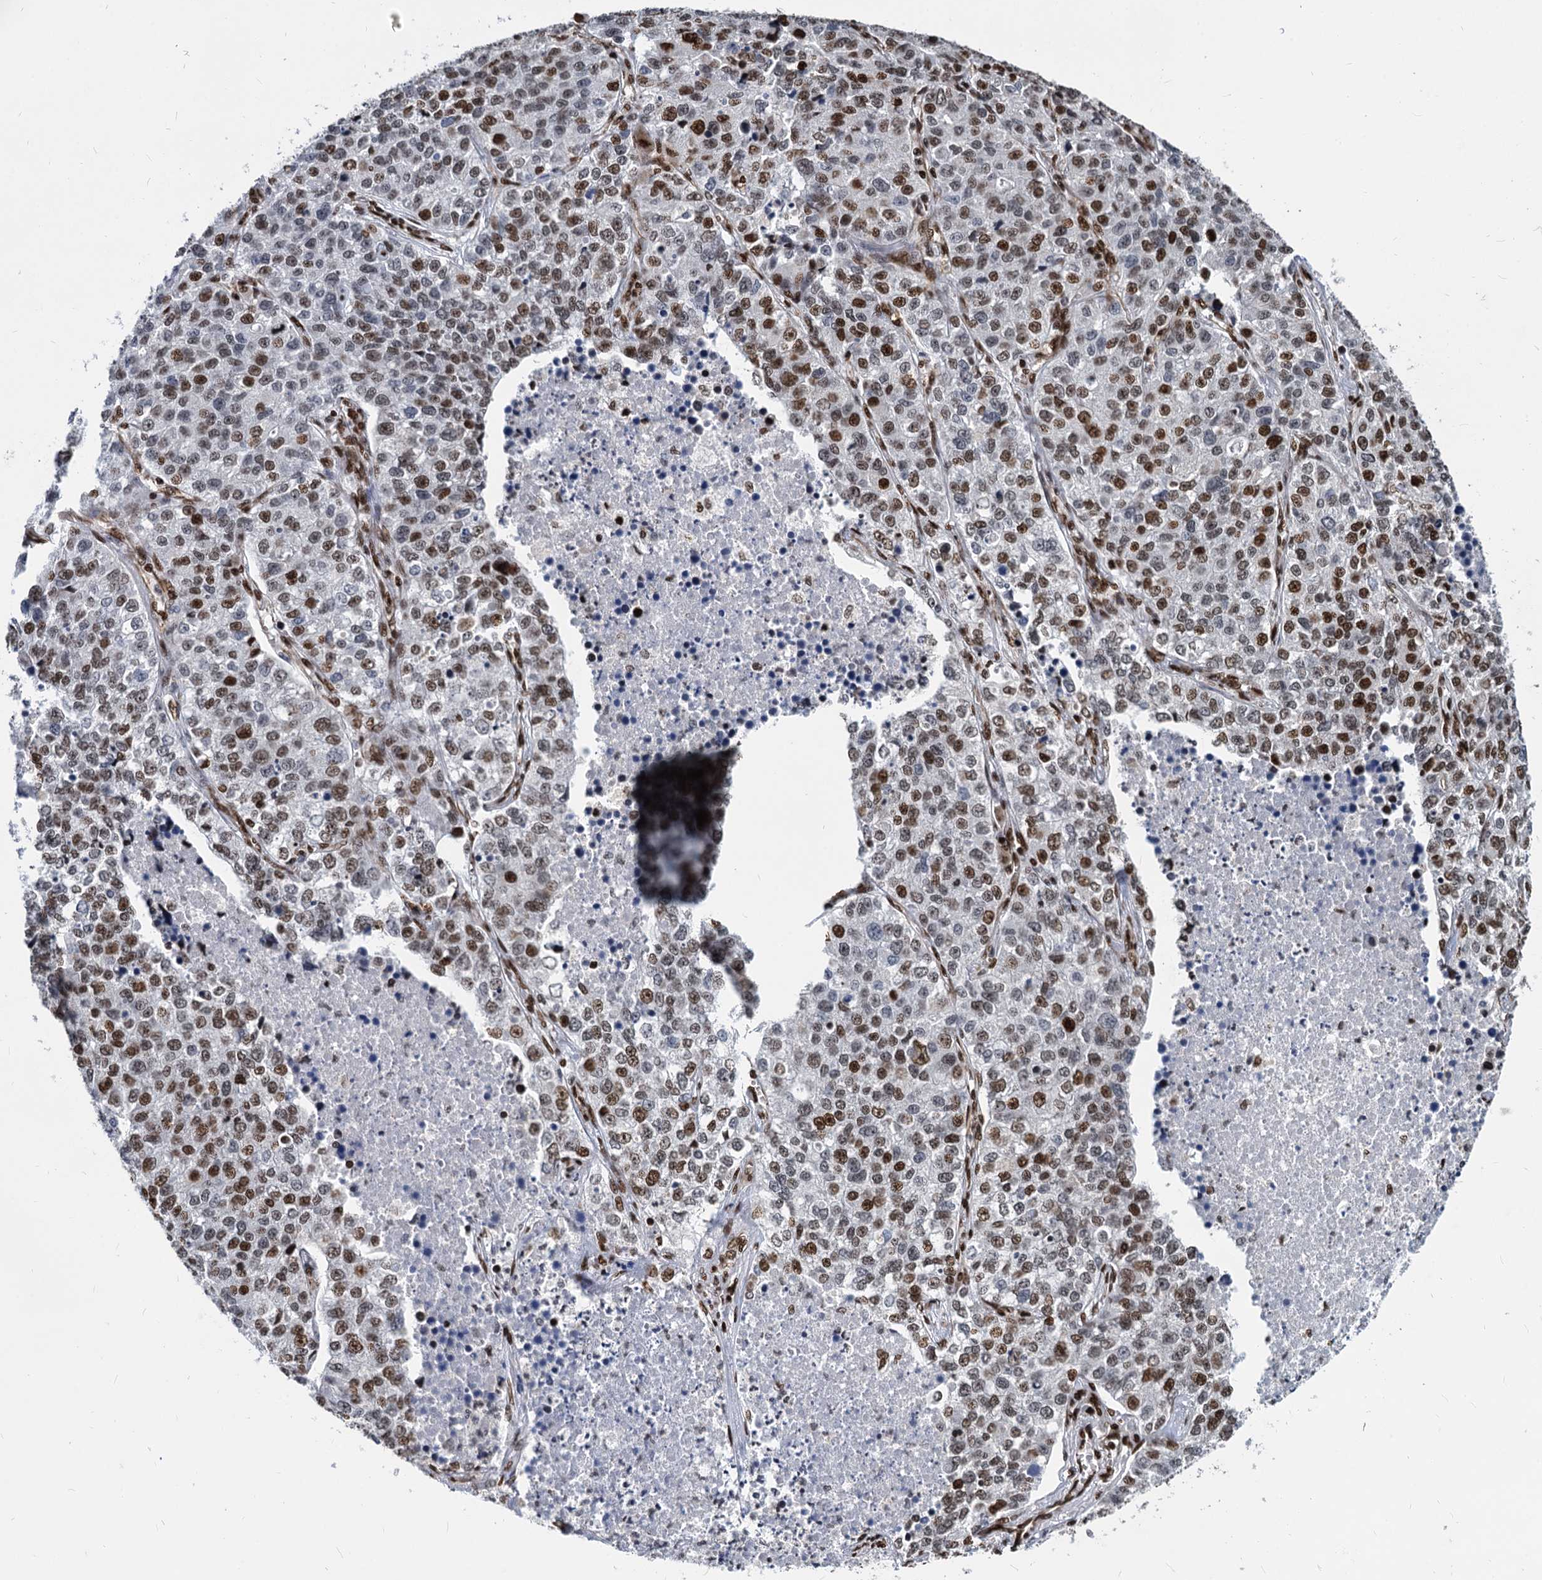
{"staining": {"intensity": "moderate", "quantity": "25%-75%", "location": "nuclear"}, "tissue": "lung cancer", "cell_type": "Tumor cells", "image_type": "cancer", "snomed": [{"axis": "morphology", "description": "Adenocarcinoma, NOS"}, {"axis": "topography", "description": "Lung"}], "caption": "An immunohistochemistry (IHC) photomicrograph of neoplastic tissue is shown. Protein staining in brown shows moderate nuclear positivity in lung adenocarcinoma within tumor cells. (brown staining indicates protein expression, while blue staining denotes nuclei).", "gene": "MECP2", "patient": {"sex": "male", "age": 49}}